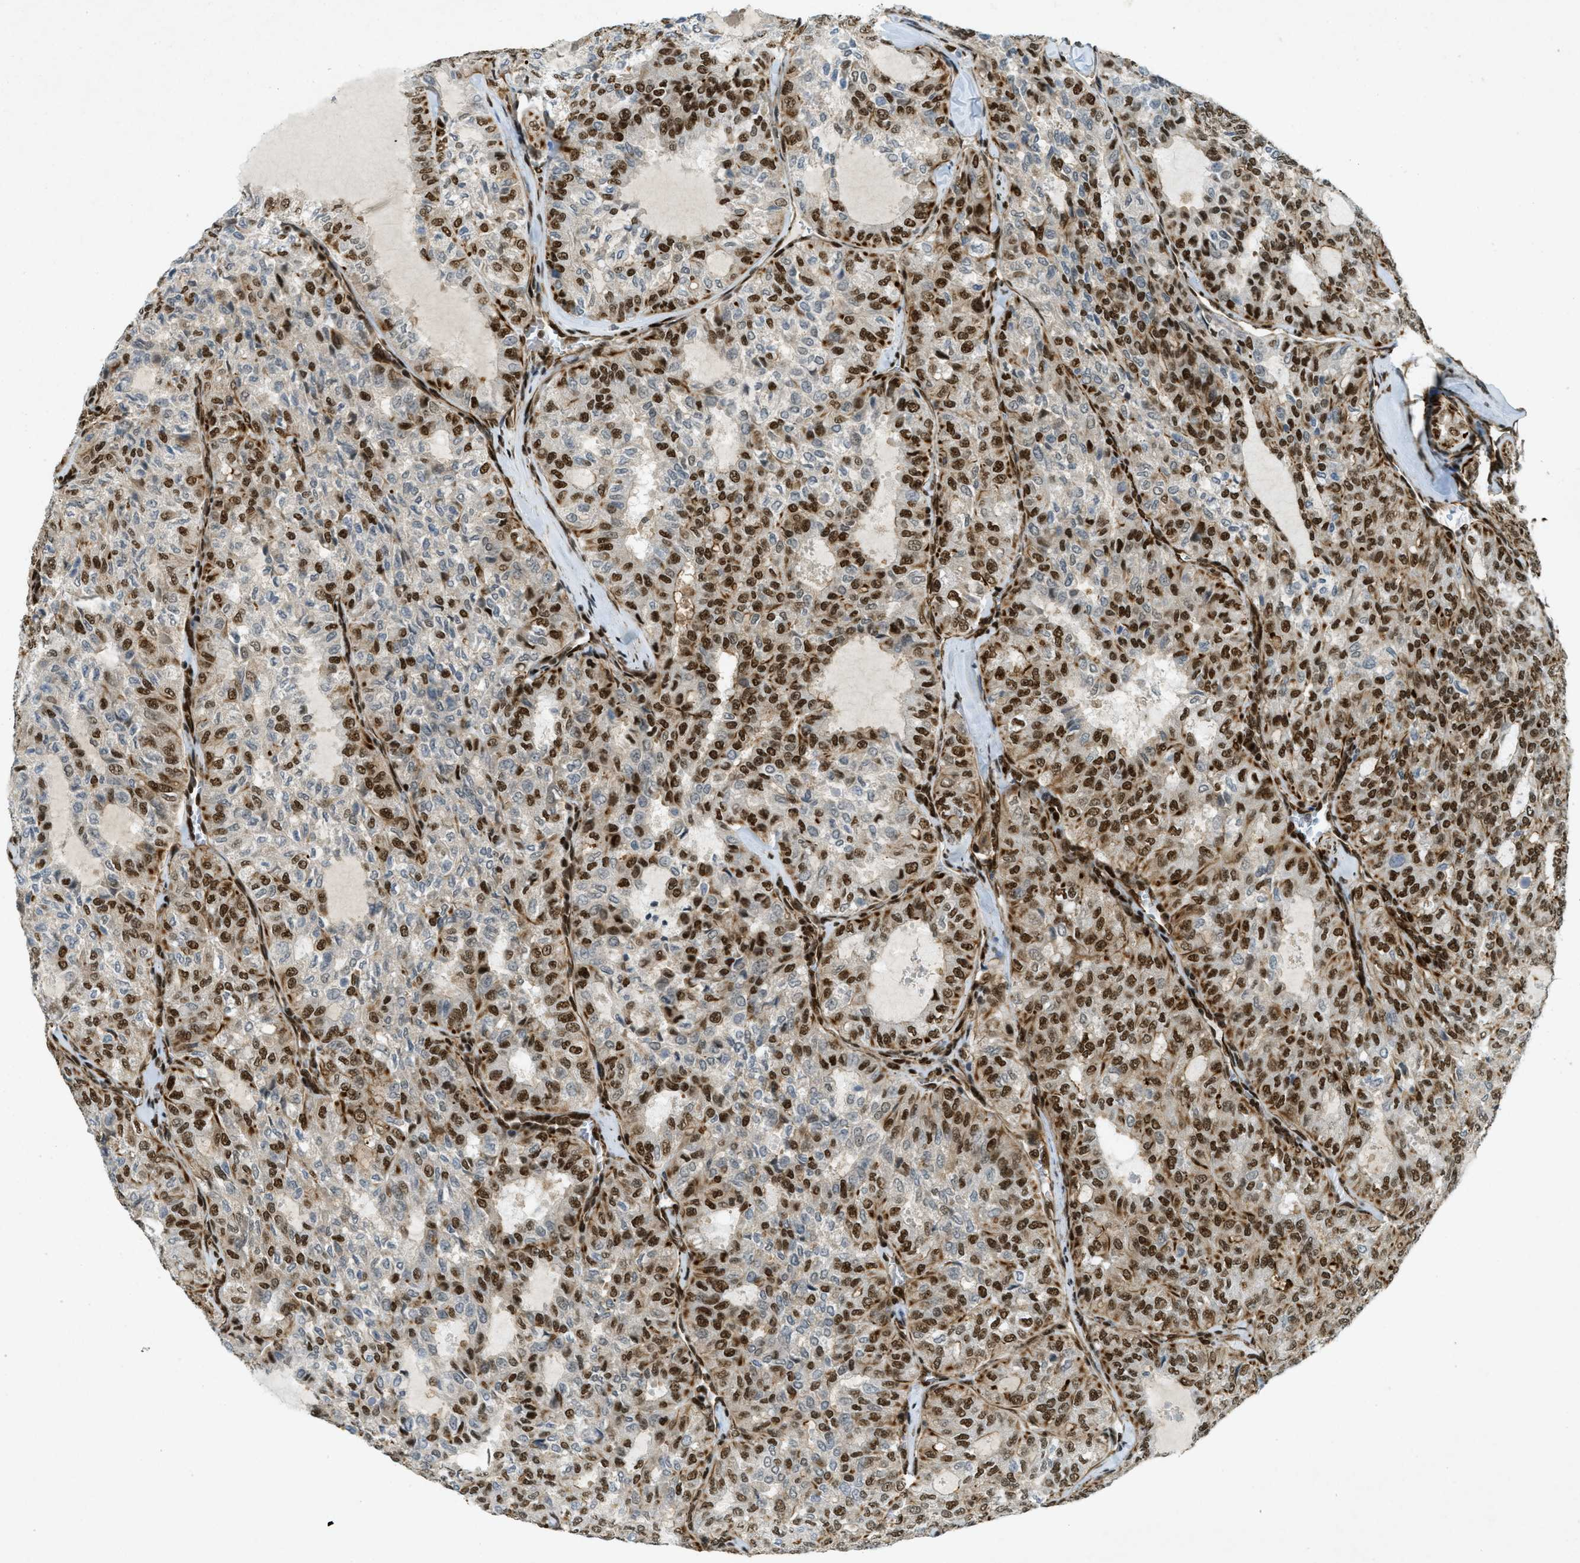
{"staining": {"intensity": "strong", "quantity": ">75%", "location": "nuclear"}, "tissue": "thyroid cancer", "cell_type": "Tumor cells", "image_type": "cancer", "snomed": [{"axis": "morphology", "description": "Follicular adenoma carcinoma, NOS"}, {"axis": "topography", "description": "Thyroid gland"}], "caption": "Strong nuclear protein staining is present in approximately >75% of tumor cells in thyroid cancer (follicular adenoma carcinoma). The staining was performed using DAB to visualize the protein expression in brown, while the nuclei were stained in blue with hematoxylin (Magnification: 20x).", "gene": "ZFR", "patient": {"sex": "male", "age": 75}}